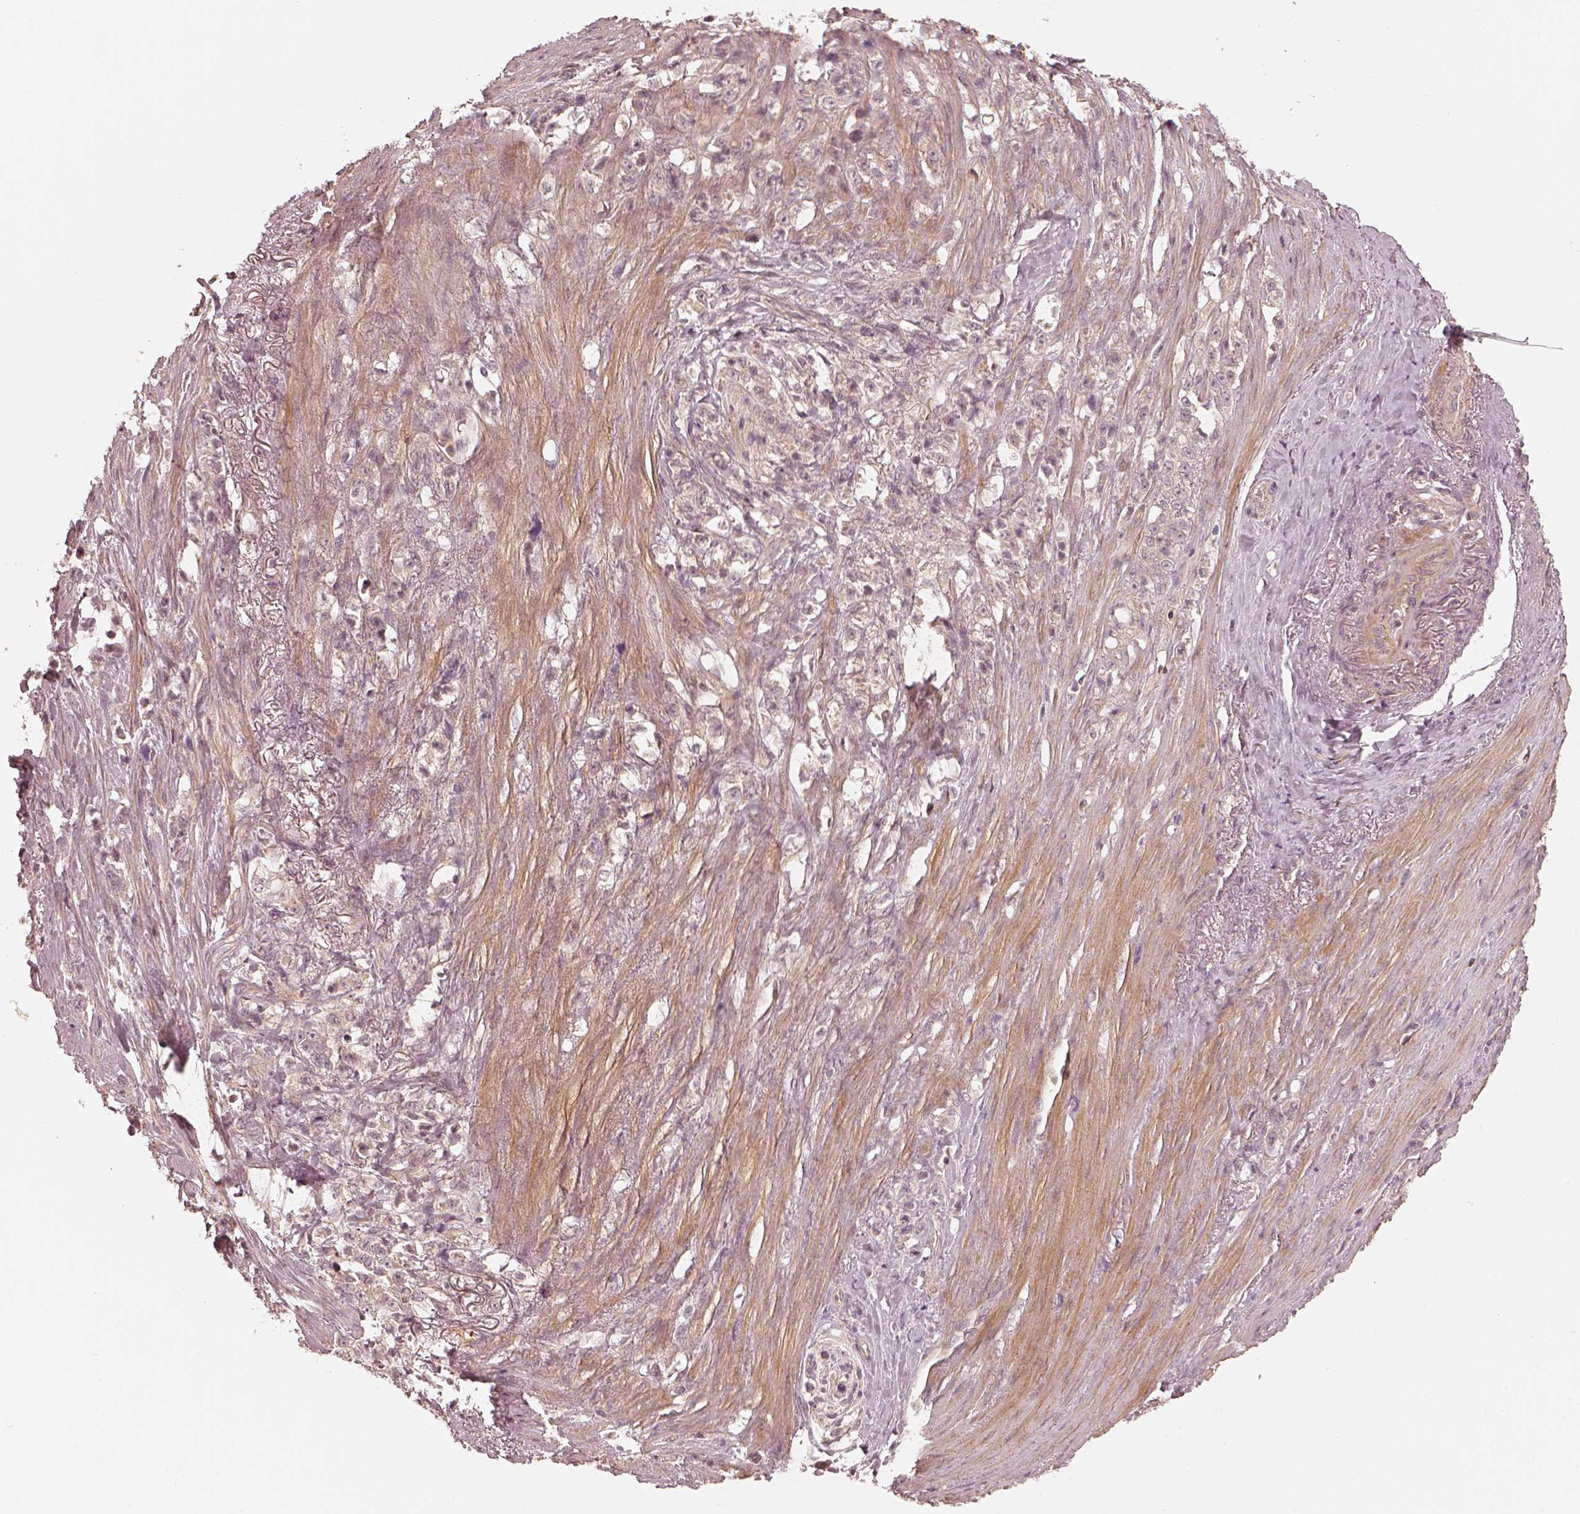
{"staining": {"intensity": "weak", "quantity": ">75%", "location": "cytoplasmic/membranous"}, "tissue": "stomach cancer", "cell_type": "Tumor cells", "image_type": "cancer", "snomed": [{"axis": "morphology", "description": "Adenocarcinoma, NOS"}, {"axis": "topography", "description": "Stomach, lower"}], "caption": "Brown immunohistochemical staining in stomach cancer demonstrates weak cytoplasmic/membranous staining in about >75% of tumor cells.", "gene": "FAM107B", "patient": {"sex": "male", "age": 88}}